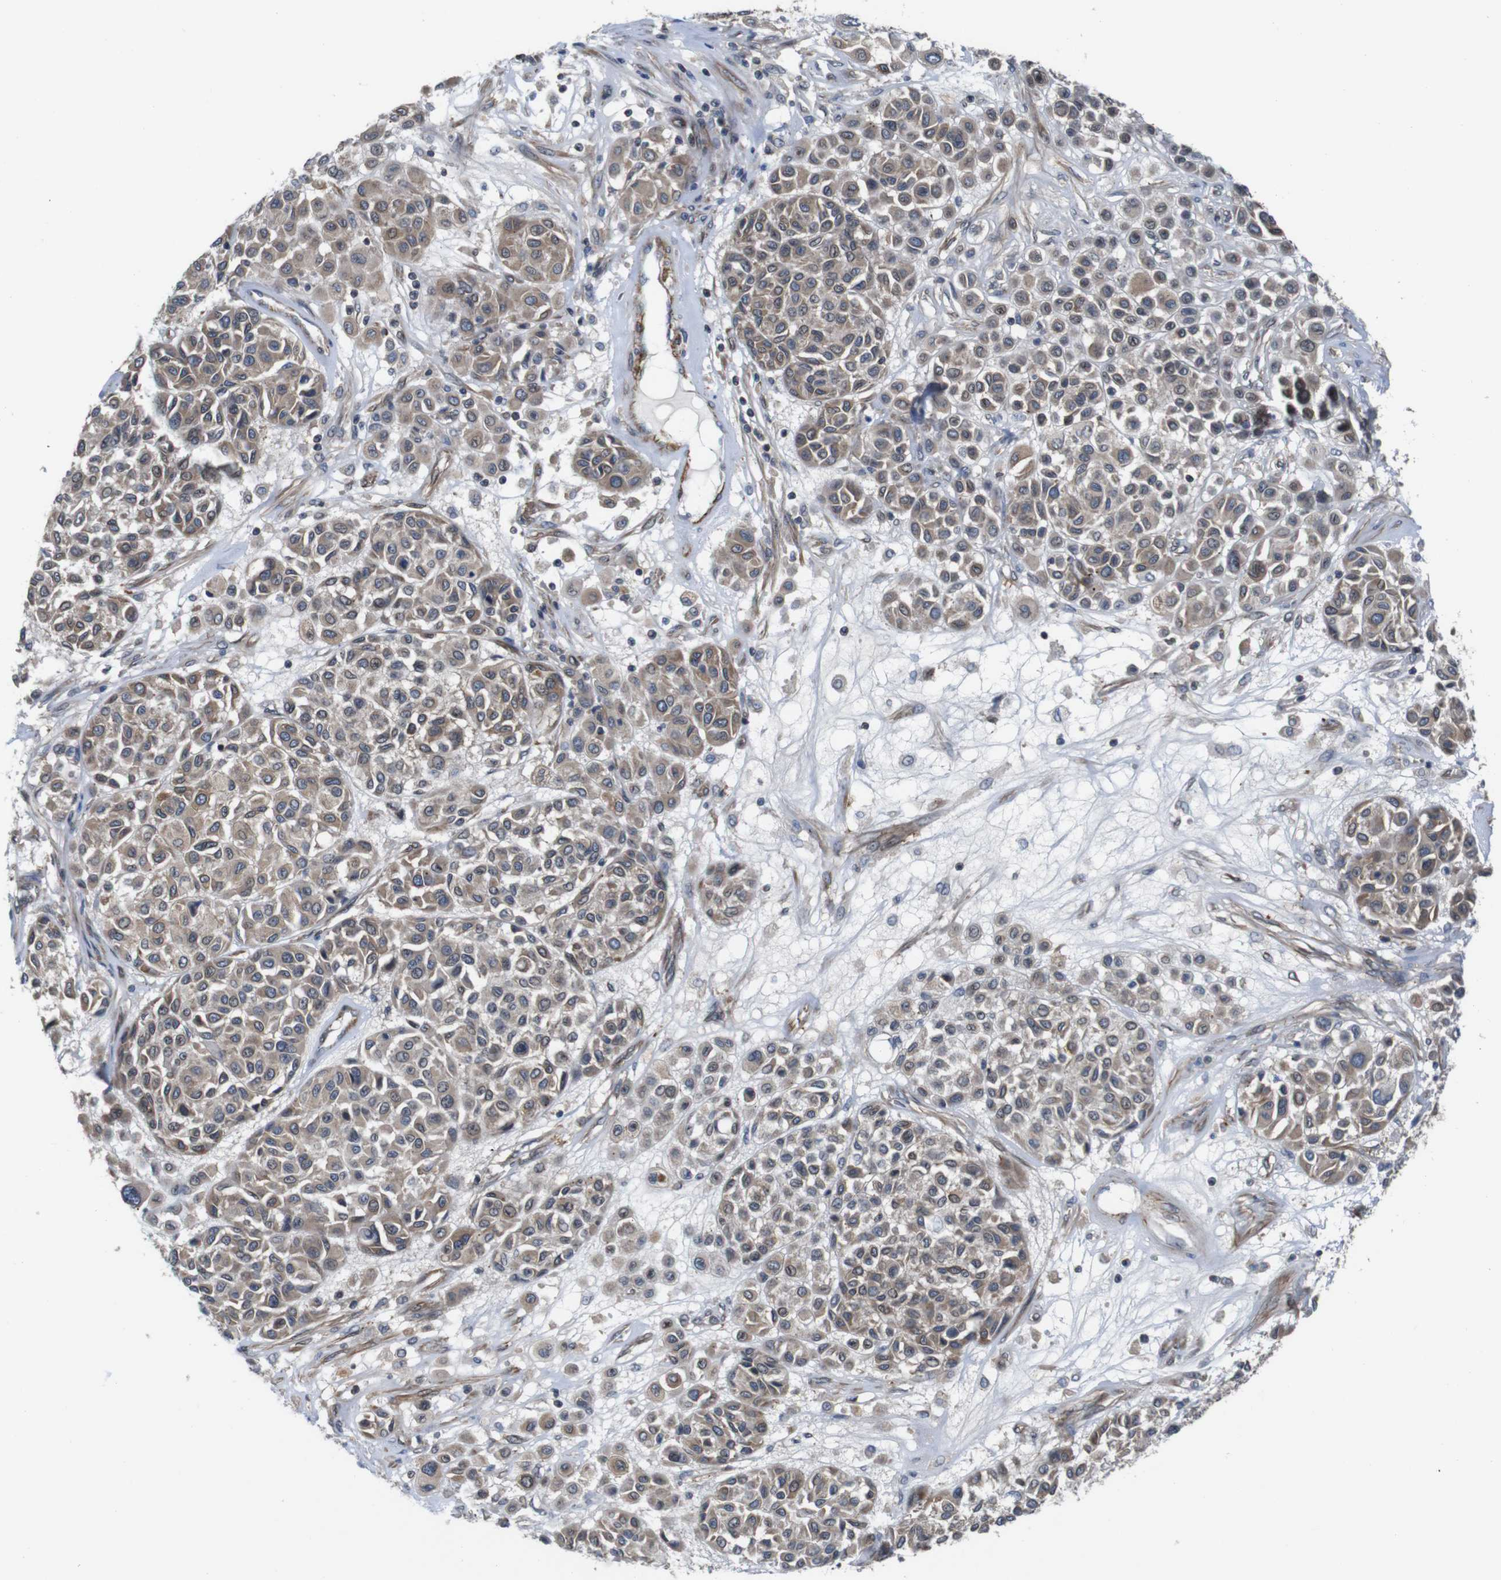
{"staining": {"intensity": "weak", "quantity": ">75%", "location": "cytoplasmic/membranous,nuclear"}, "tissue": "melanoma", "cell_type": "Tumor cells", "image_type": "cancer", "snomed": [{"axis": "morphology", "description": "Malignant melanoma, Metastatic site"}, {"axis": "topography", "description": "Soft tissue"}], "caption": "Immunohistochemistry (IHC) of human malignant melanoma (metastatic site) shows low levels of weak cytoplasmic/membranous and nuclear expression in approximately >75% of tumor cells.", "gene": "GGT7", "patient": {"sex": "male", "age": 41}}